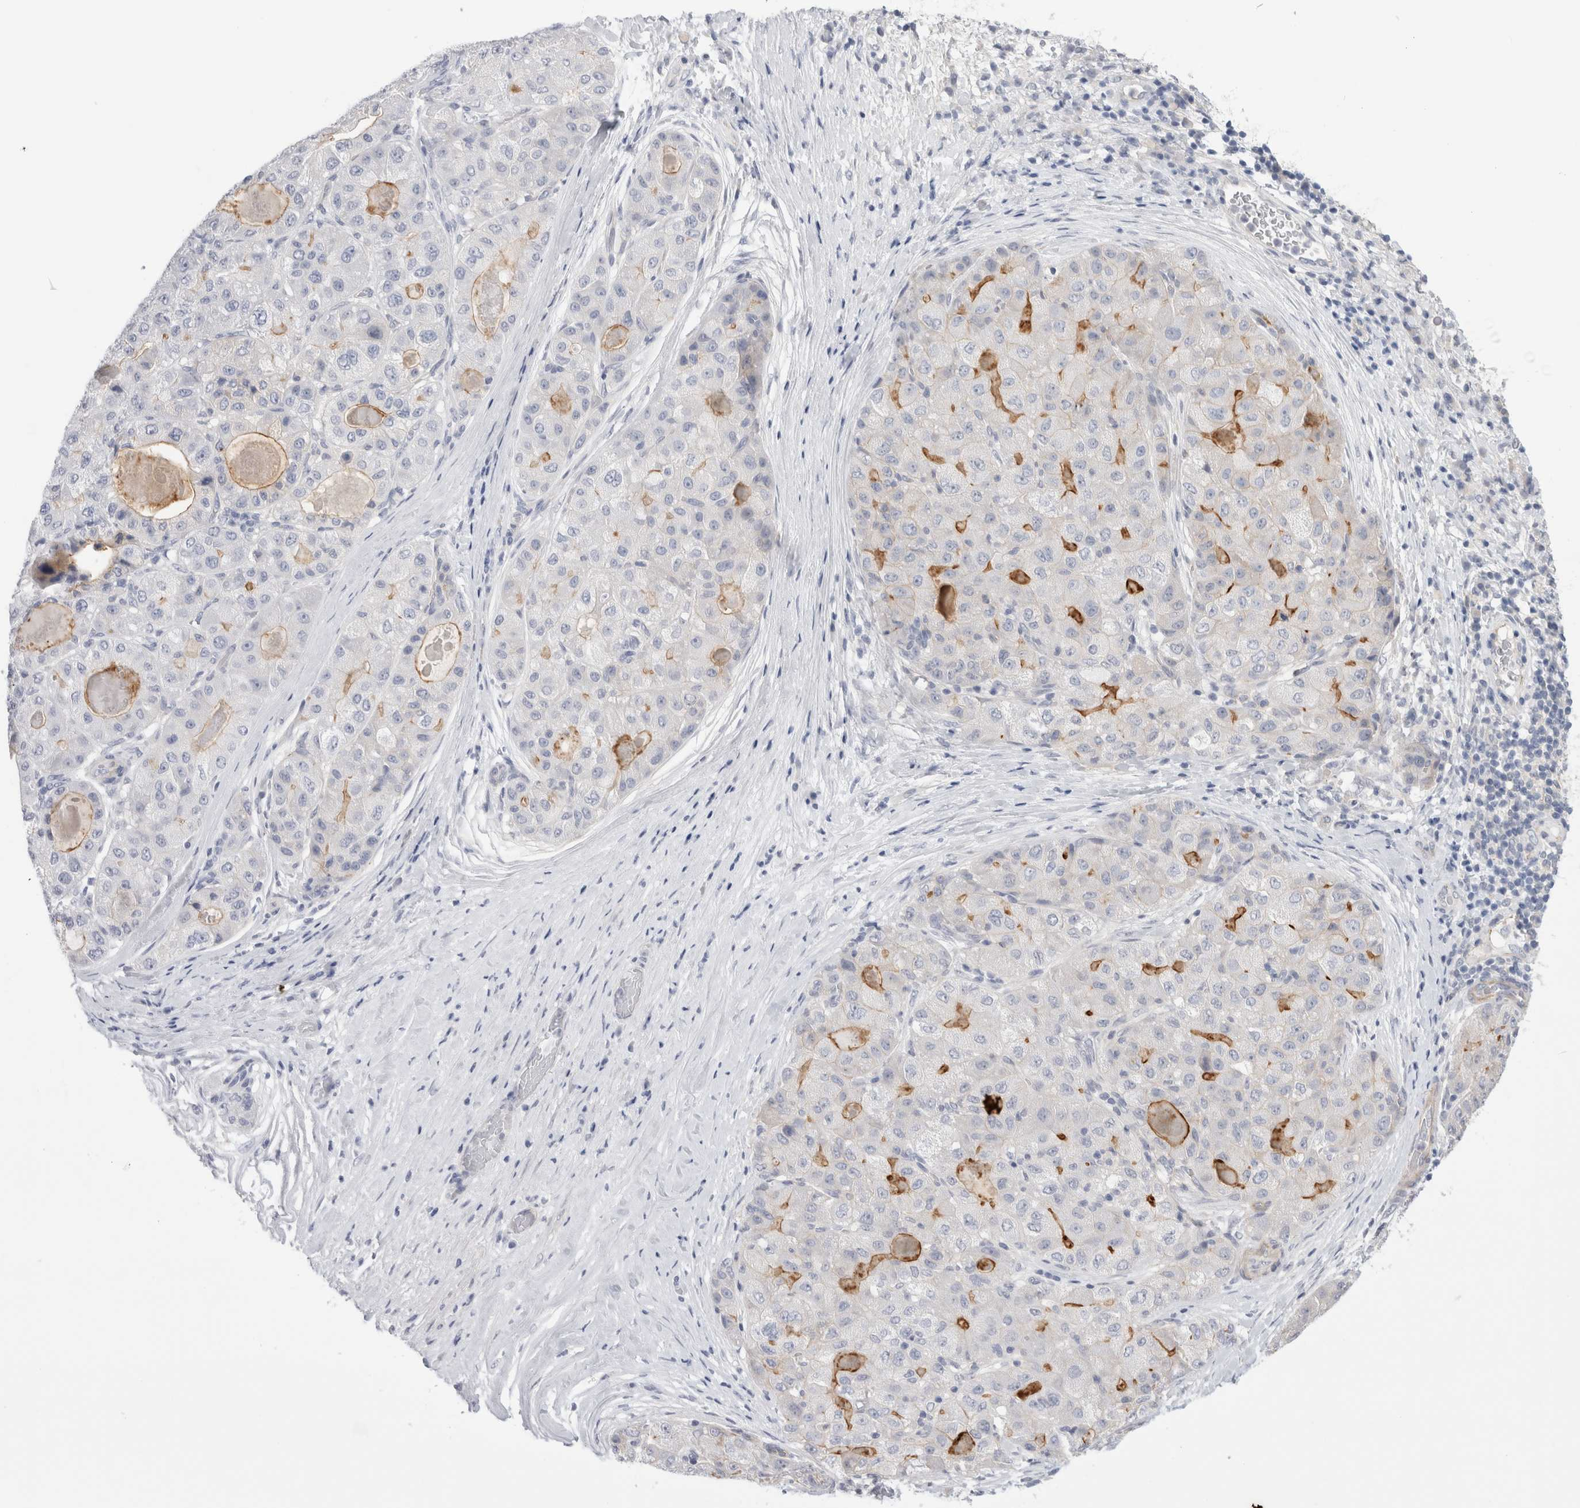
{"staining": {"intensity": "moderate", "quantity": "<25%", "location": "cytoplasmic/membranous"}, "tissue": "liver cancer", "cell_type": "Tumor cells", "image_type": "cancer", "snomed": [{"axis": "morphology", "description": "Carcinoma, Hepatocellular, NOS"}, {"axis": "topography", "description": "Liver"}], "caption": "About <25% of tumor cells in human hepatocellular carcinoma (liver) show moderate cytoplasmic/membranous protein positivity as visualized by brown immunohistochemical staining.", "gene": "VANGL1", "patient": {"sex": "male", "age": 80}}